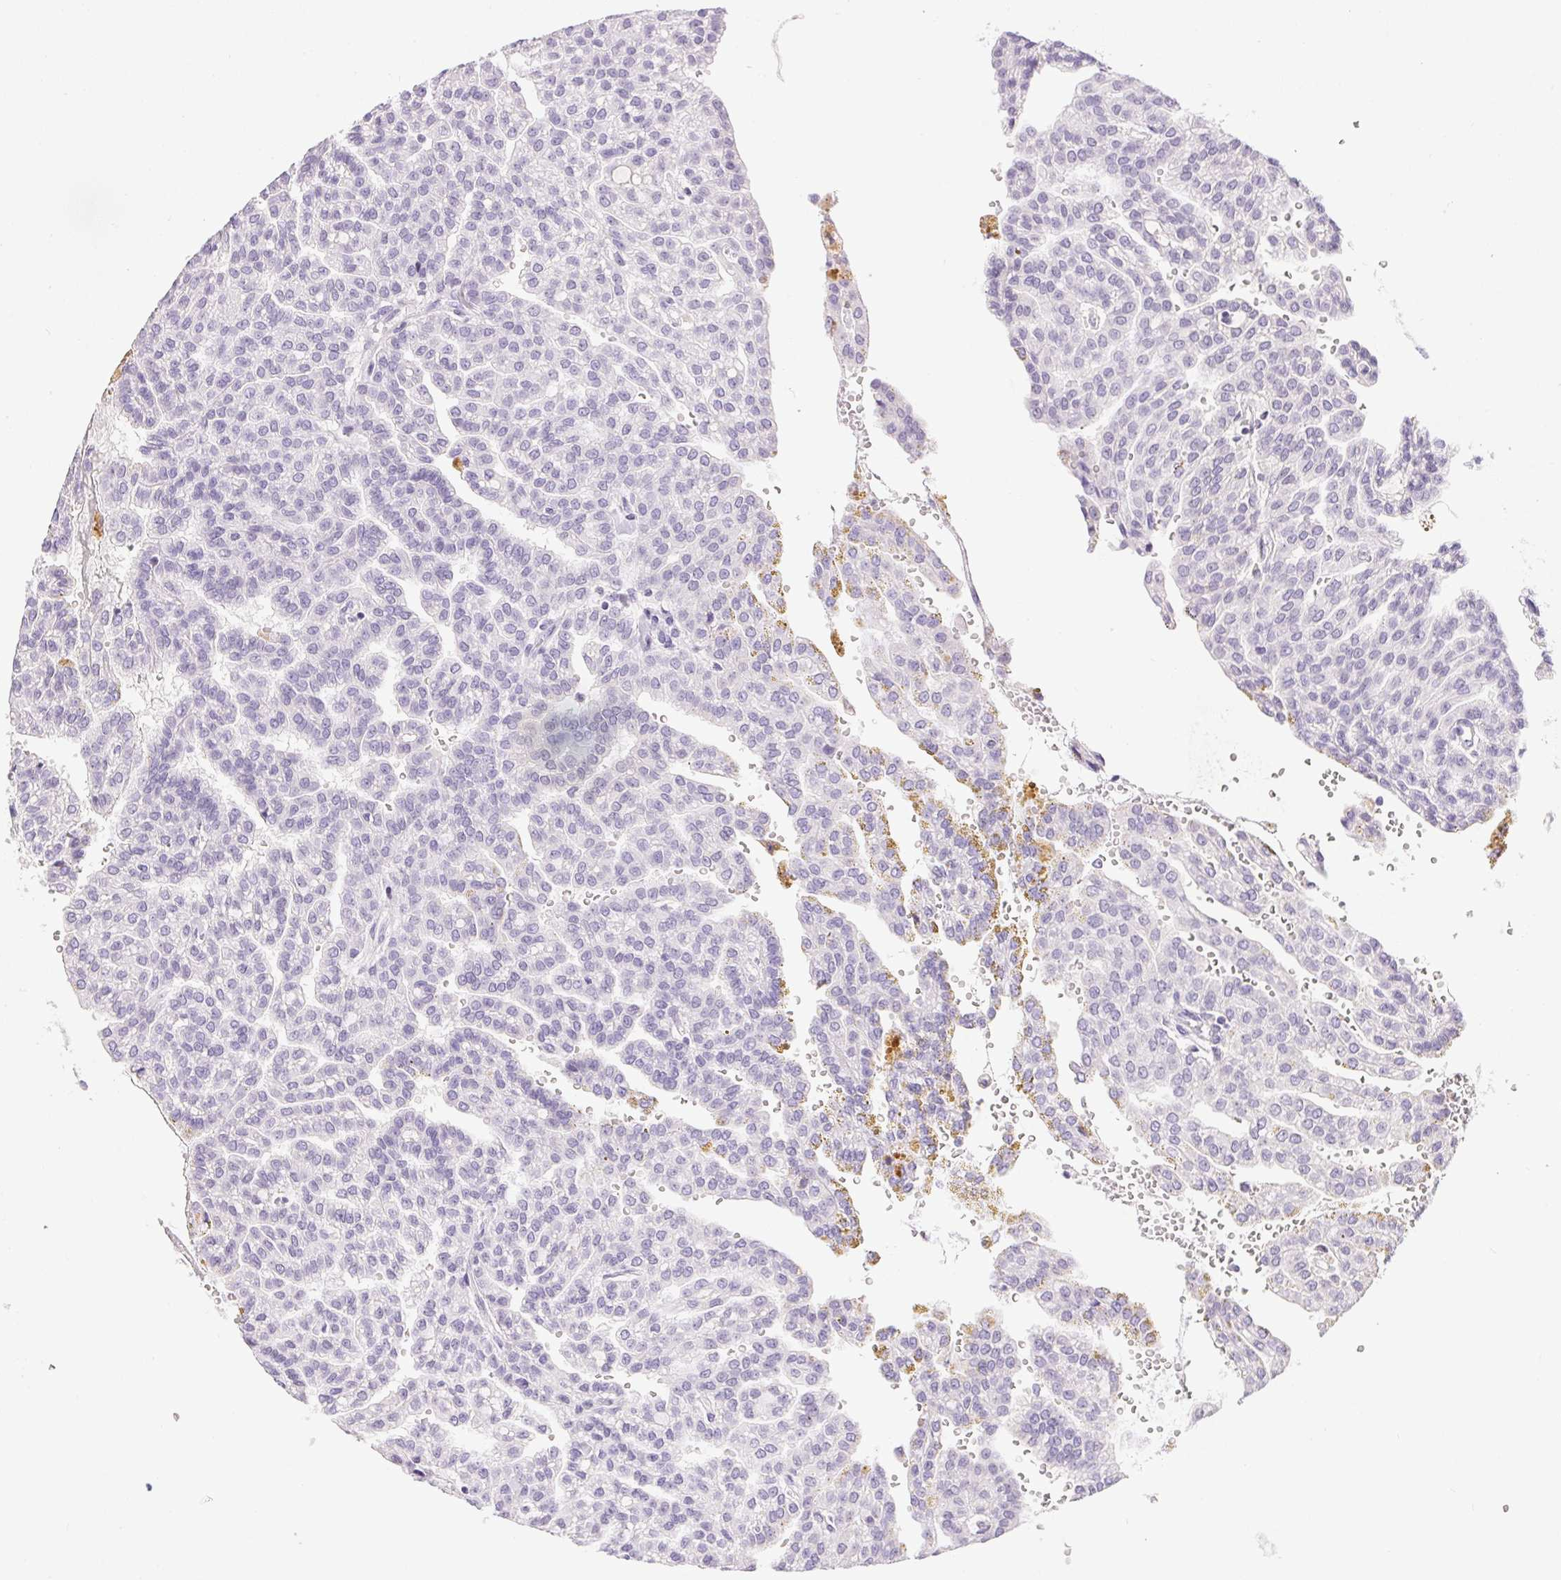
{"staining": {"intensity": "negative", "quantity": "none", "location": "none"}, "tissue": "renal cancer", "cell_type": "Tumor cells", "image_type": "cancer", "snomed": [{"axis": "morphology", "description": "Adenocarcinoma, NOS"}, {"axis": "topography", "description": "Kidney"}], "caption": "The photomicrograph demonstrates no significant expression in tumor cells of renal cancer. (DAB (3,3'-diaminobenzidine) immunohistochemistry, high magnification).", "gene": "PPY", "patient": {"sex": "male", "age": 63}}